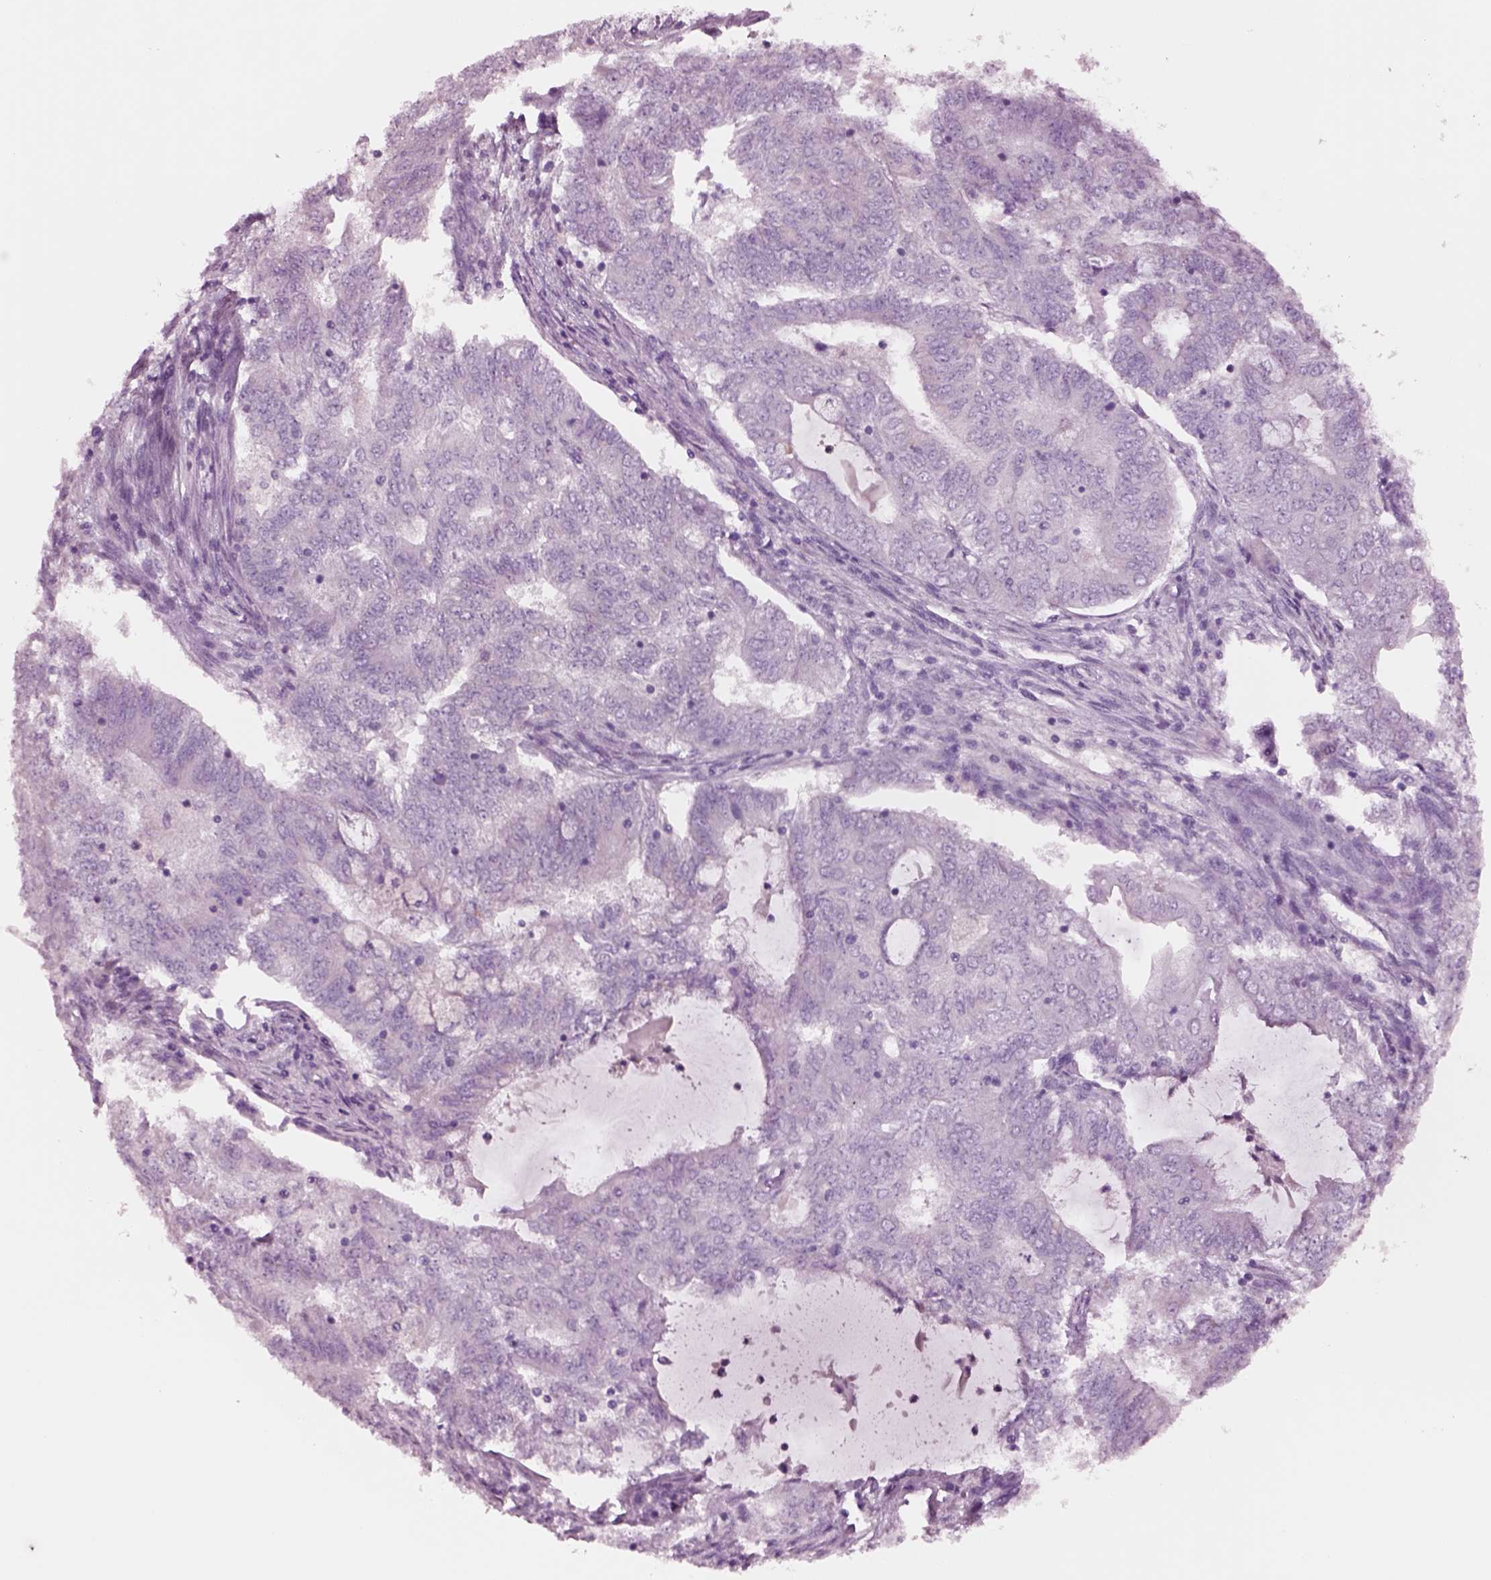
{"staining": {"intensity": "negative", "quantity": "none", "location": "none"}, "tissue": "endometrial cancer", "cell_type": "Tumor cells", "image_type": "cancer", "snomed": [{"axis": "morphology", "description": "Adenocarcinoma, NOS"}, {"axis": "topography", "description": "Endometrium"}], "caption": "Endometrial cancer was stained to show a protein in brown. There is no significant expression in tumor cells. (Brightfield microscopy of DAB immunohistochemistry at high magnification).", "gene": "NMRK2", "patient": {"sex": "female", "age": 62}}